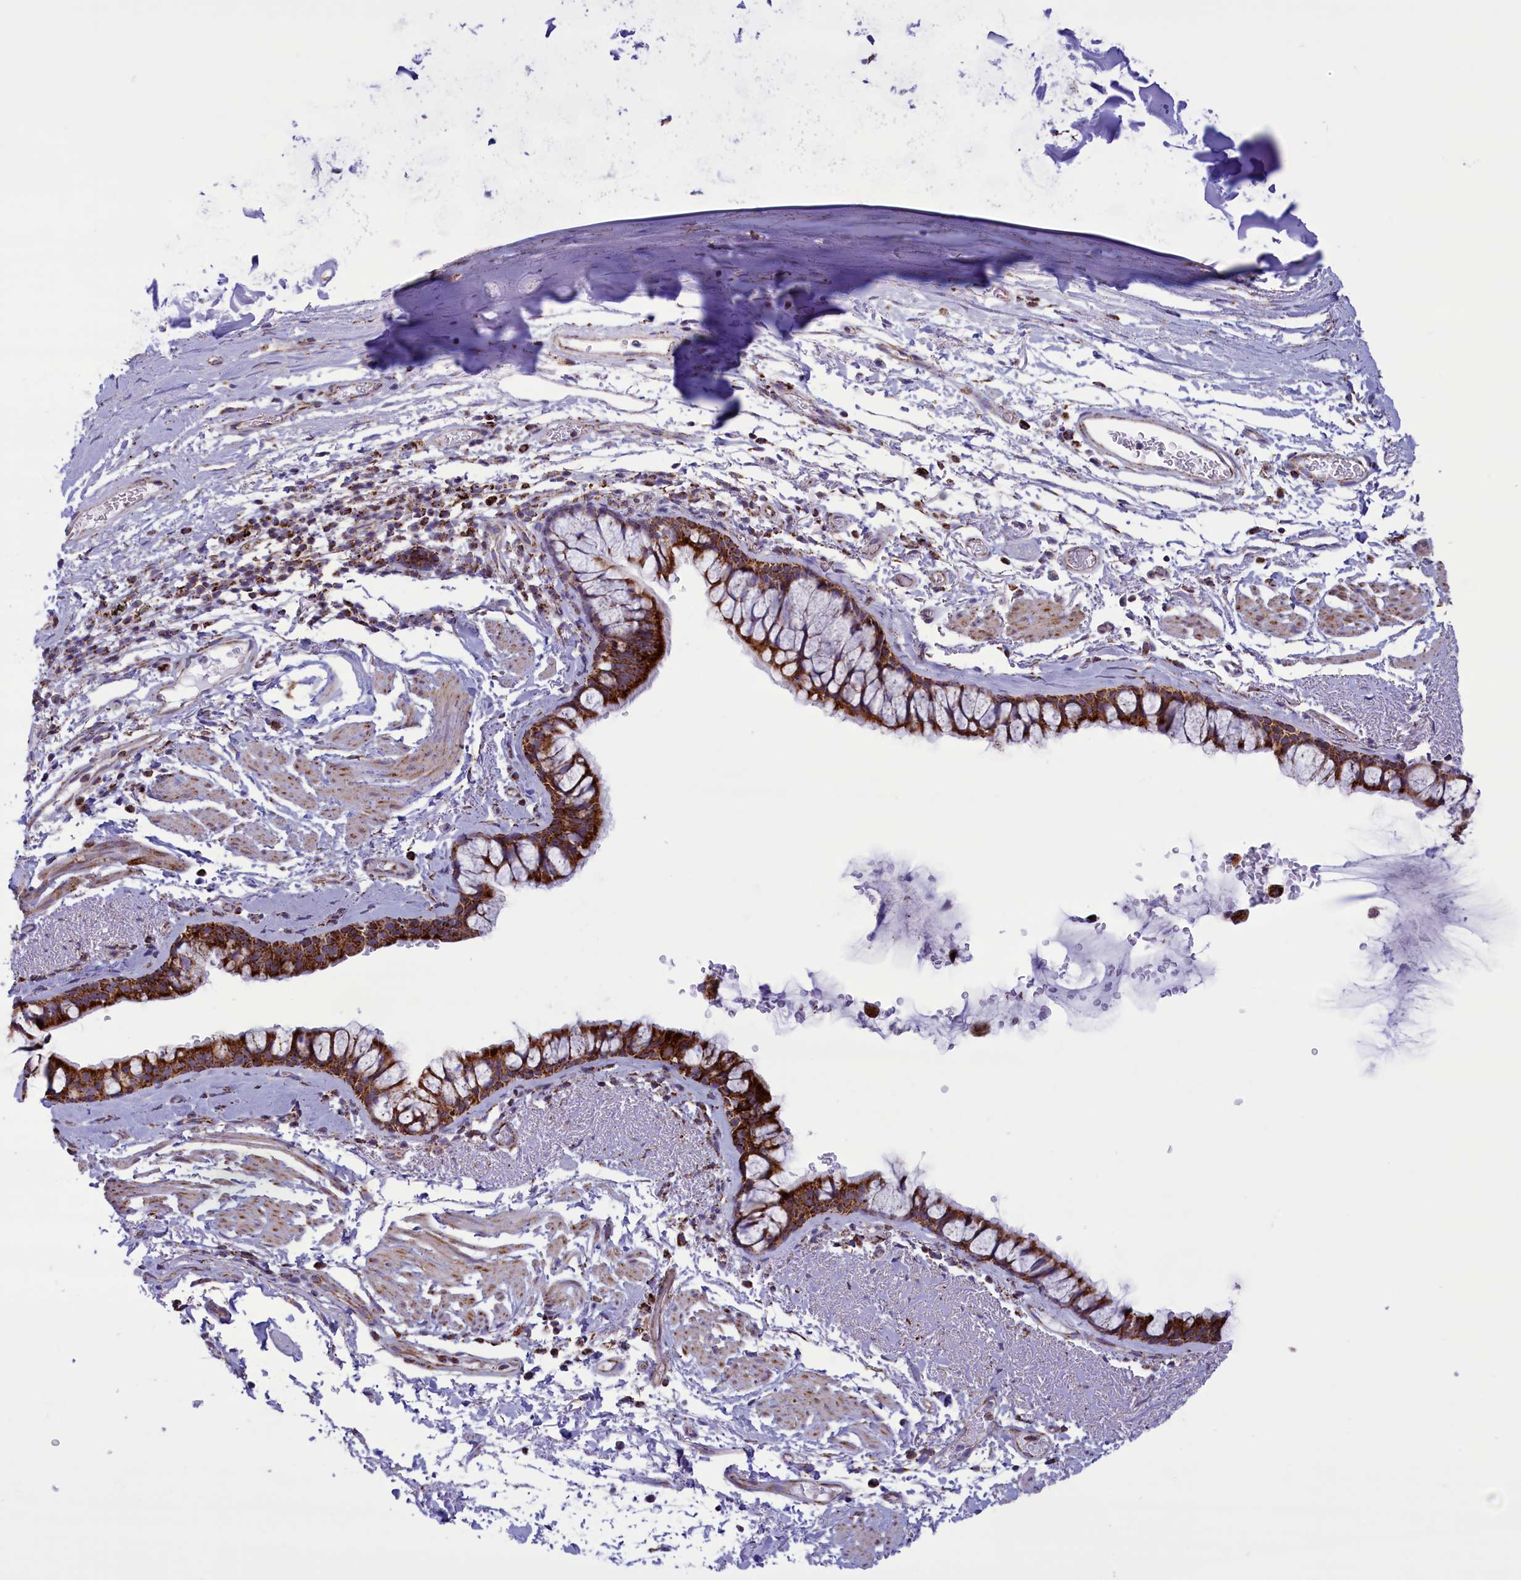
{"staining": {"intensity": "strong", "quantity": ">75%", "location": "cytoplasmic/membranous"}, "tissue": "bronchus", "cell_type": "Respiratory epithelial cells", "image_type": "normal", "snomed": [{"axis": "morphology", "description": "Normal tissue, NOS"}, {"axis": "topography", "description": "Bronchus"}], "caption": "About >75% of respiratory epithelial cells in unremarkable bronchus display strong cytoplasmic/membranous protein staining as visualized by brown immunohistochemical staining.", "gene": "ISOC2", "patient": {"sex": "male", "age": 65}}